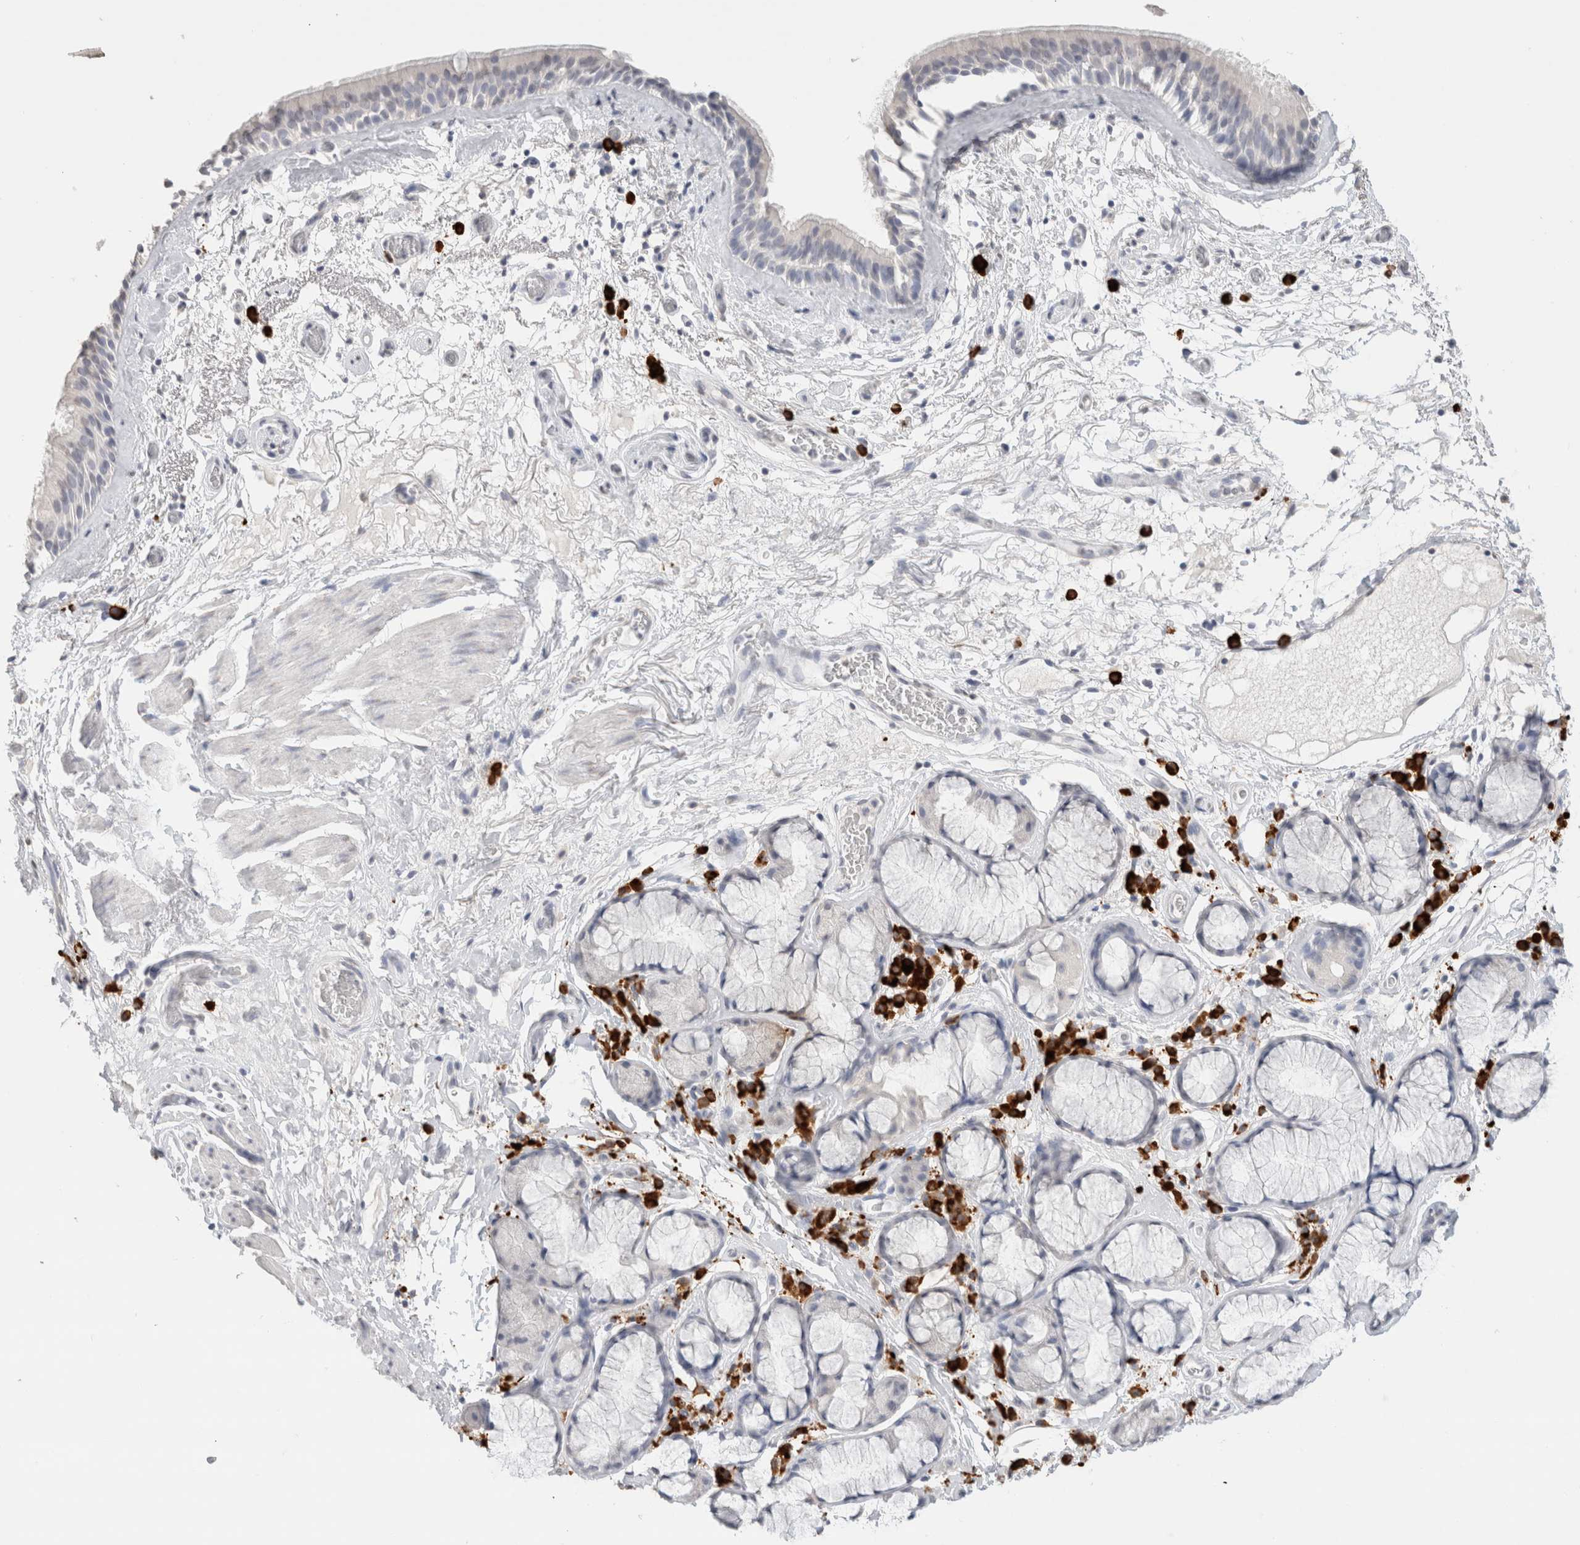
{"staining": {"intensity": "negative", "quantity": "none", "location": "none"}, "tissue": "bronchus", "cell_type": "Respiratory epithelial cells", "image_type": "normal", "snomed": [{"axis": "morphology", "description": "Normal tissue, NOS"}, {"axis": "topography", "description": "Cartilage tissue"}], "caption": "Respiratory epithelial cells show no significant expression in benign bronchus.", "gene": "CD80", "patient": {"sex": "female", "age": 63}}